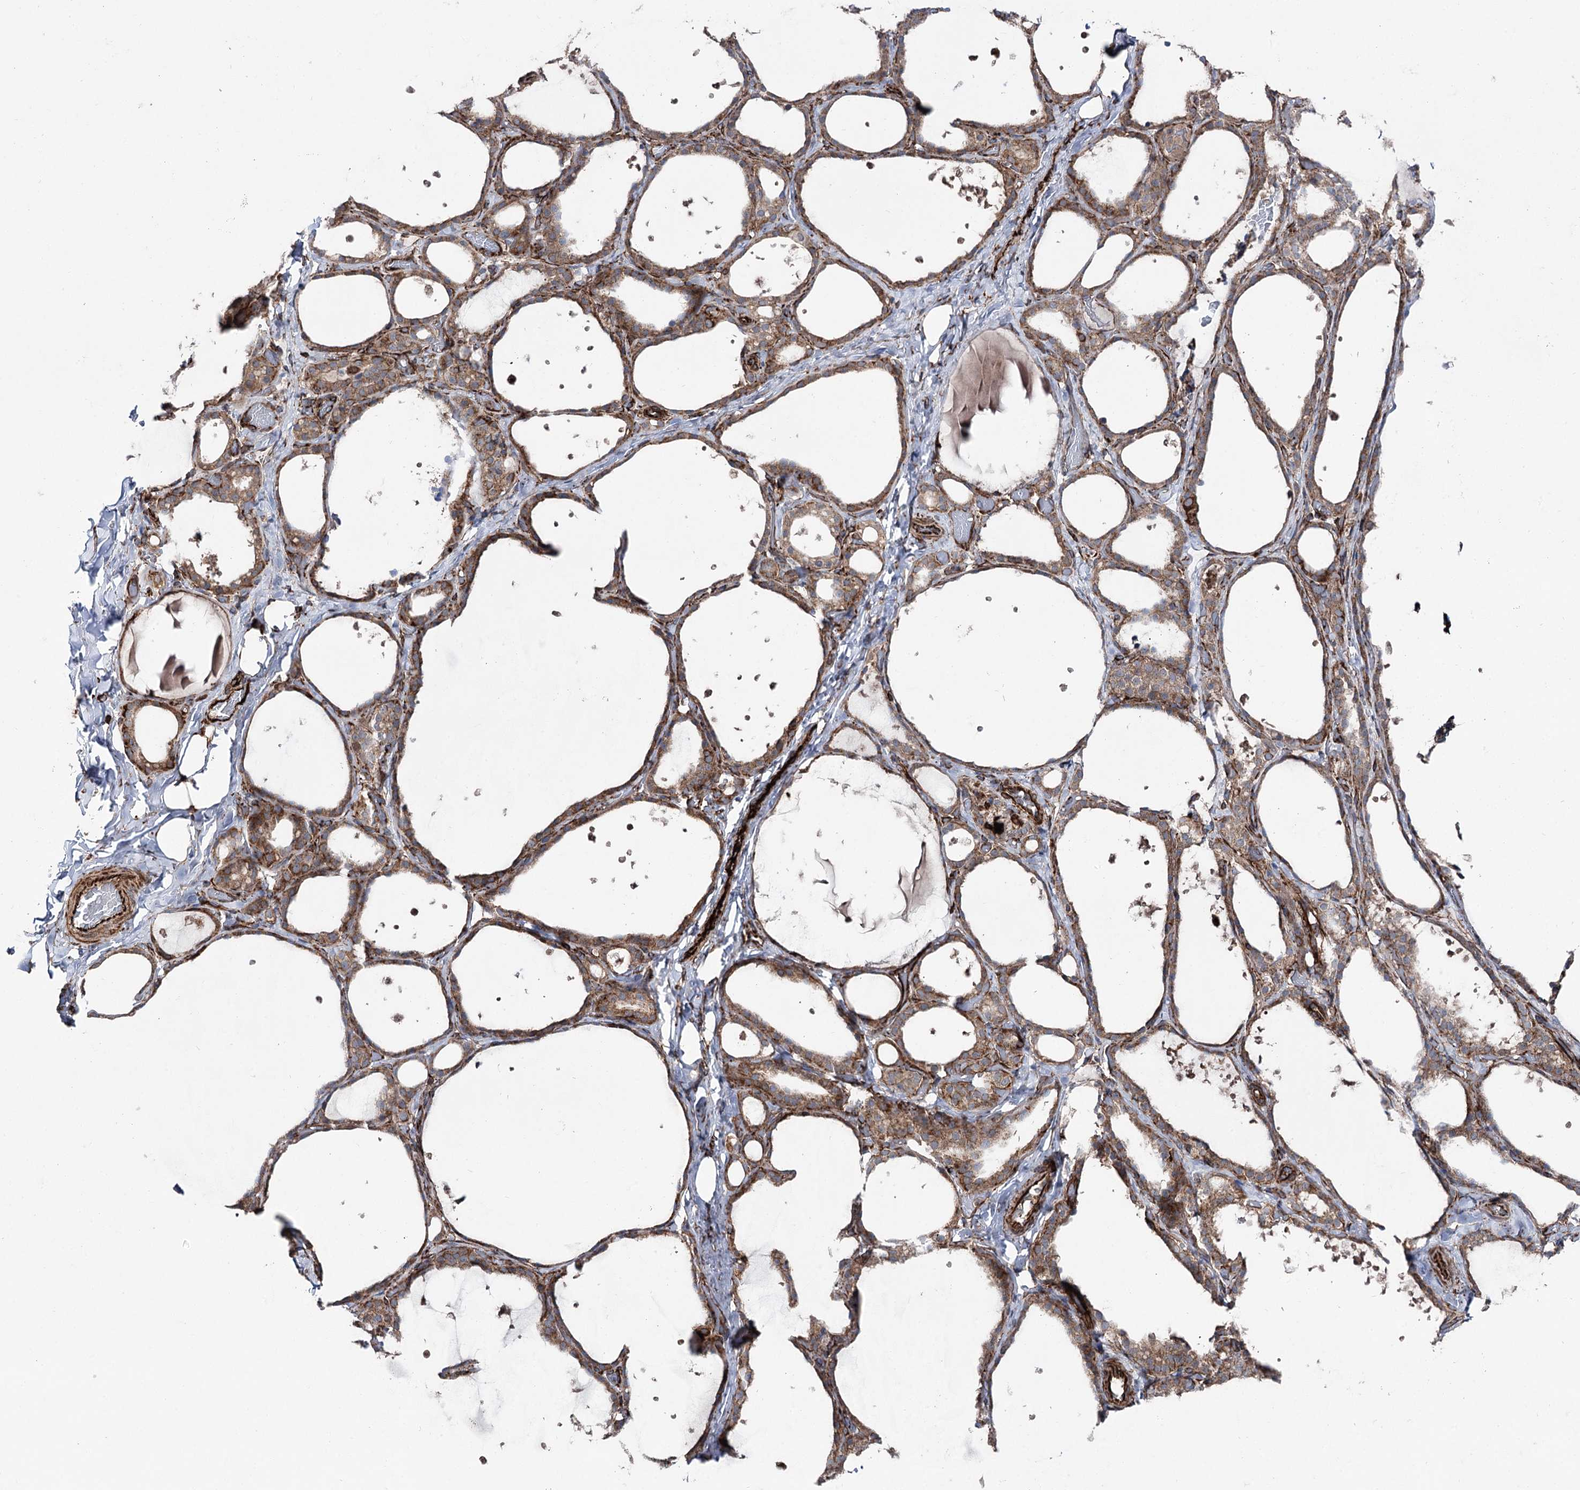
{"staining": {"intensity": "moderate", "quantity": "25%-75%", "location": "cytoplasmic/membranous"}, "tissue": "thyroid gland", "cell_type": "Glandular cells", "image_type": "normal", "snomed": [{"axis": "morphology", "description": "Normal tissue, NOS"}, {"axis": "topography", "description": "Thyroid gland"}], "caption": "DAB immunohistochemical staining of normal thyroid gland displays moderate cytoplasmic/membranous protein staining in about 25%-75% of glandular cells.", "gene": "MIB1", "patient": {"sex": "female", "age": 44}}